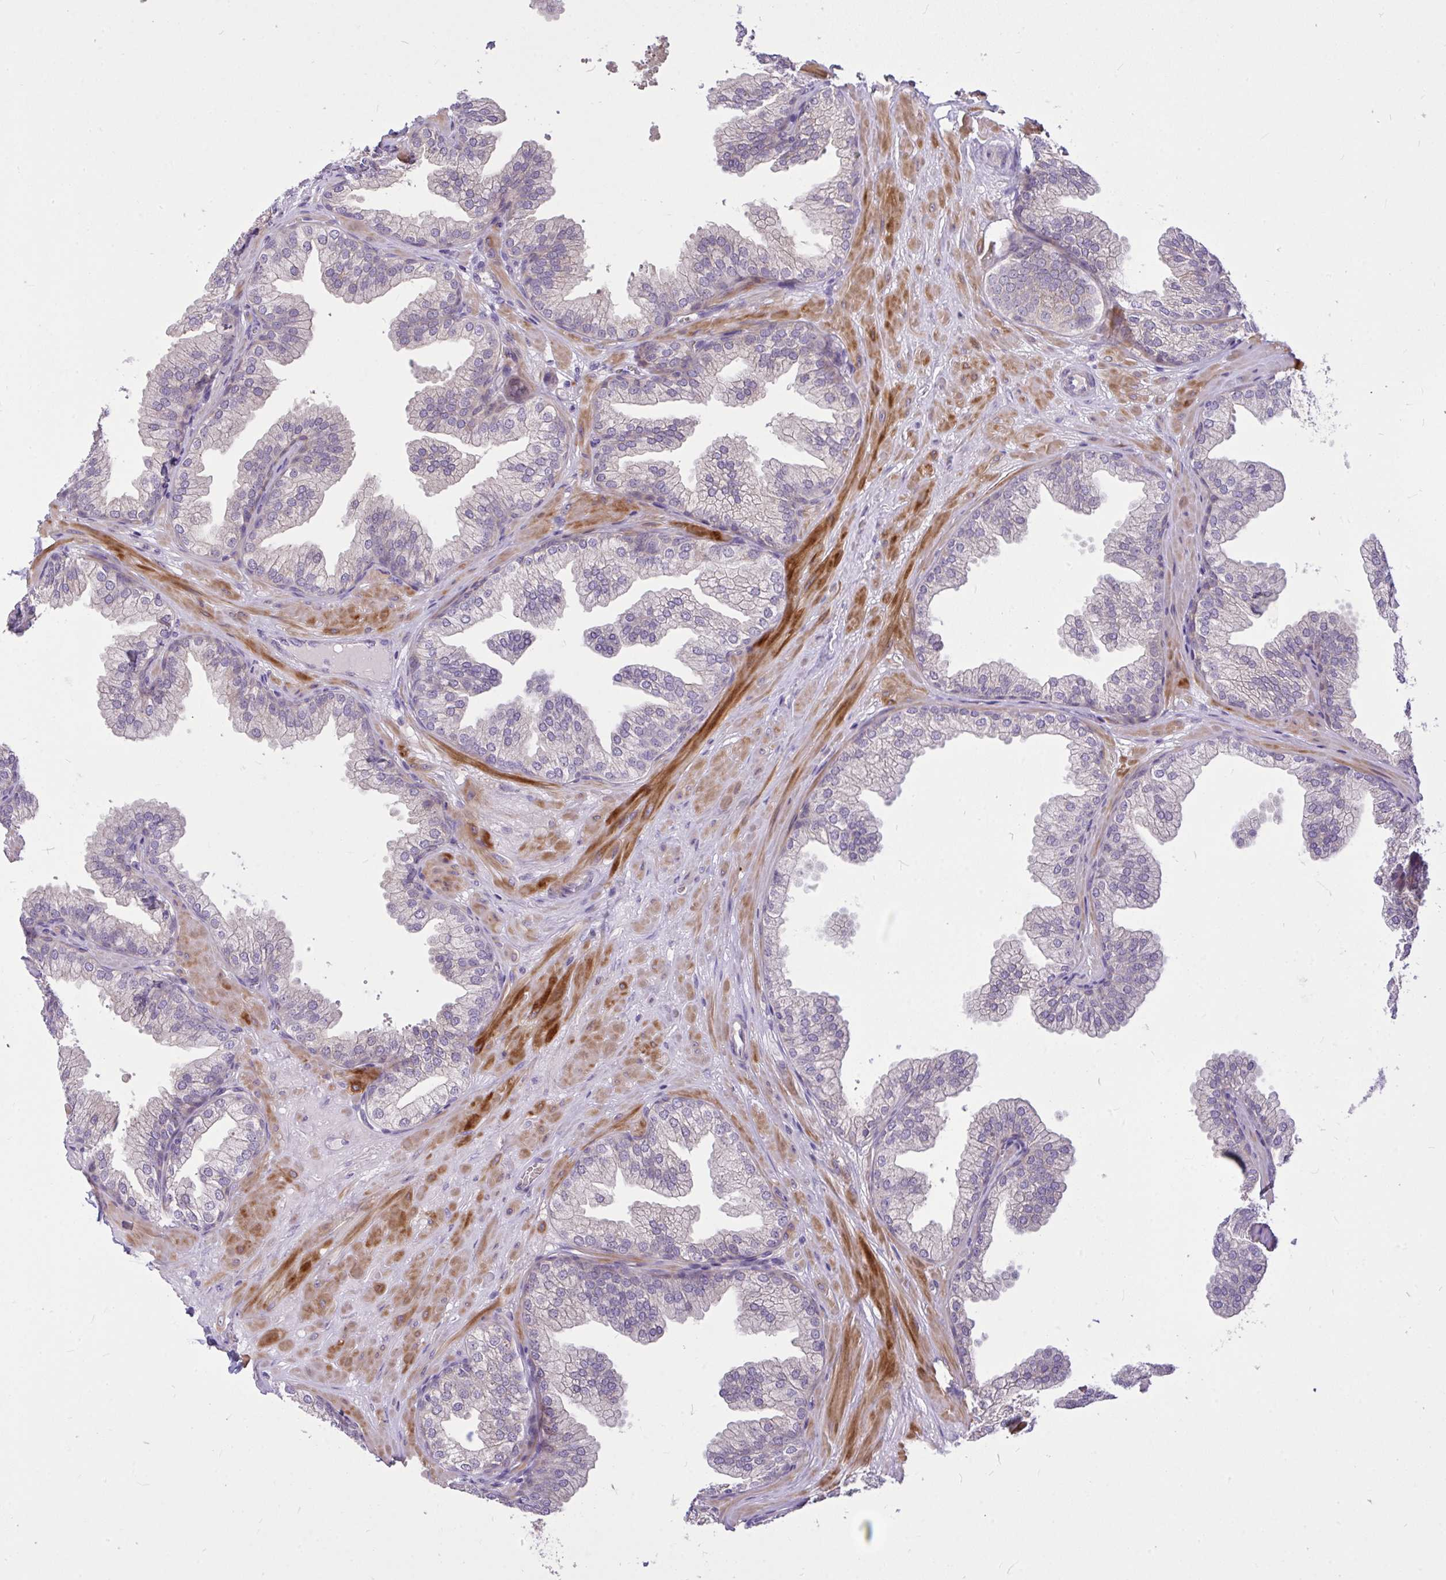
{"staining": {"intensity": "negative", "quantity": "none", "location": "none"}, "tissue": "prostate", "cell_type": "Glandular cells", "image_type": "normal", "snomed": [{"axis": "morphology", "description": "Normal tissue, NOS"}, {"axis": "topography", "description": "Prostate"}], "caption": "Histopathology image shows no significant protein staining in glandular cells of unremarkable prostate.", "gene": "MOCS1", "patient": {"sex": "male", "age": 37}}